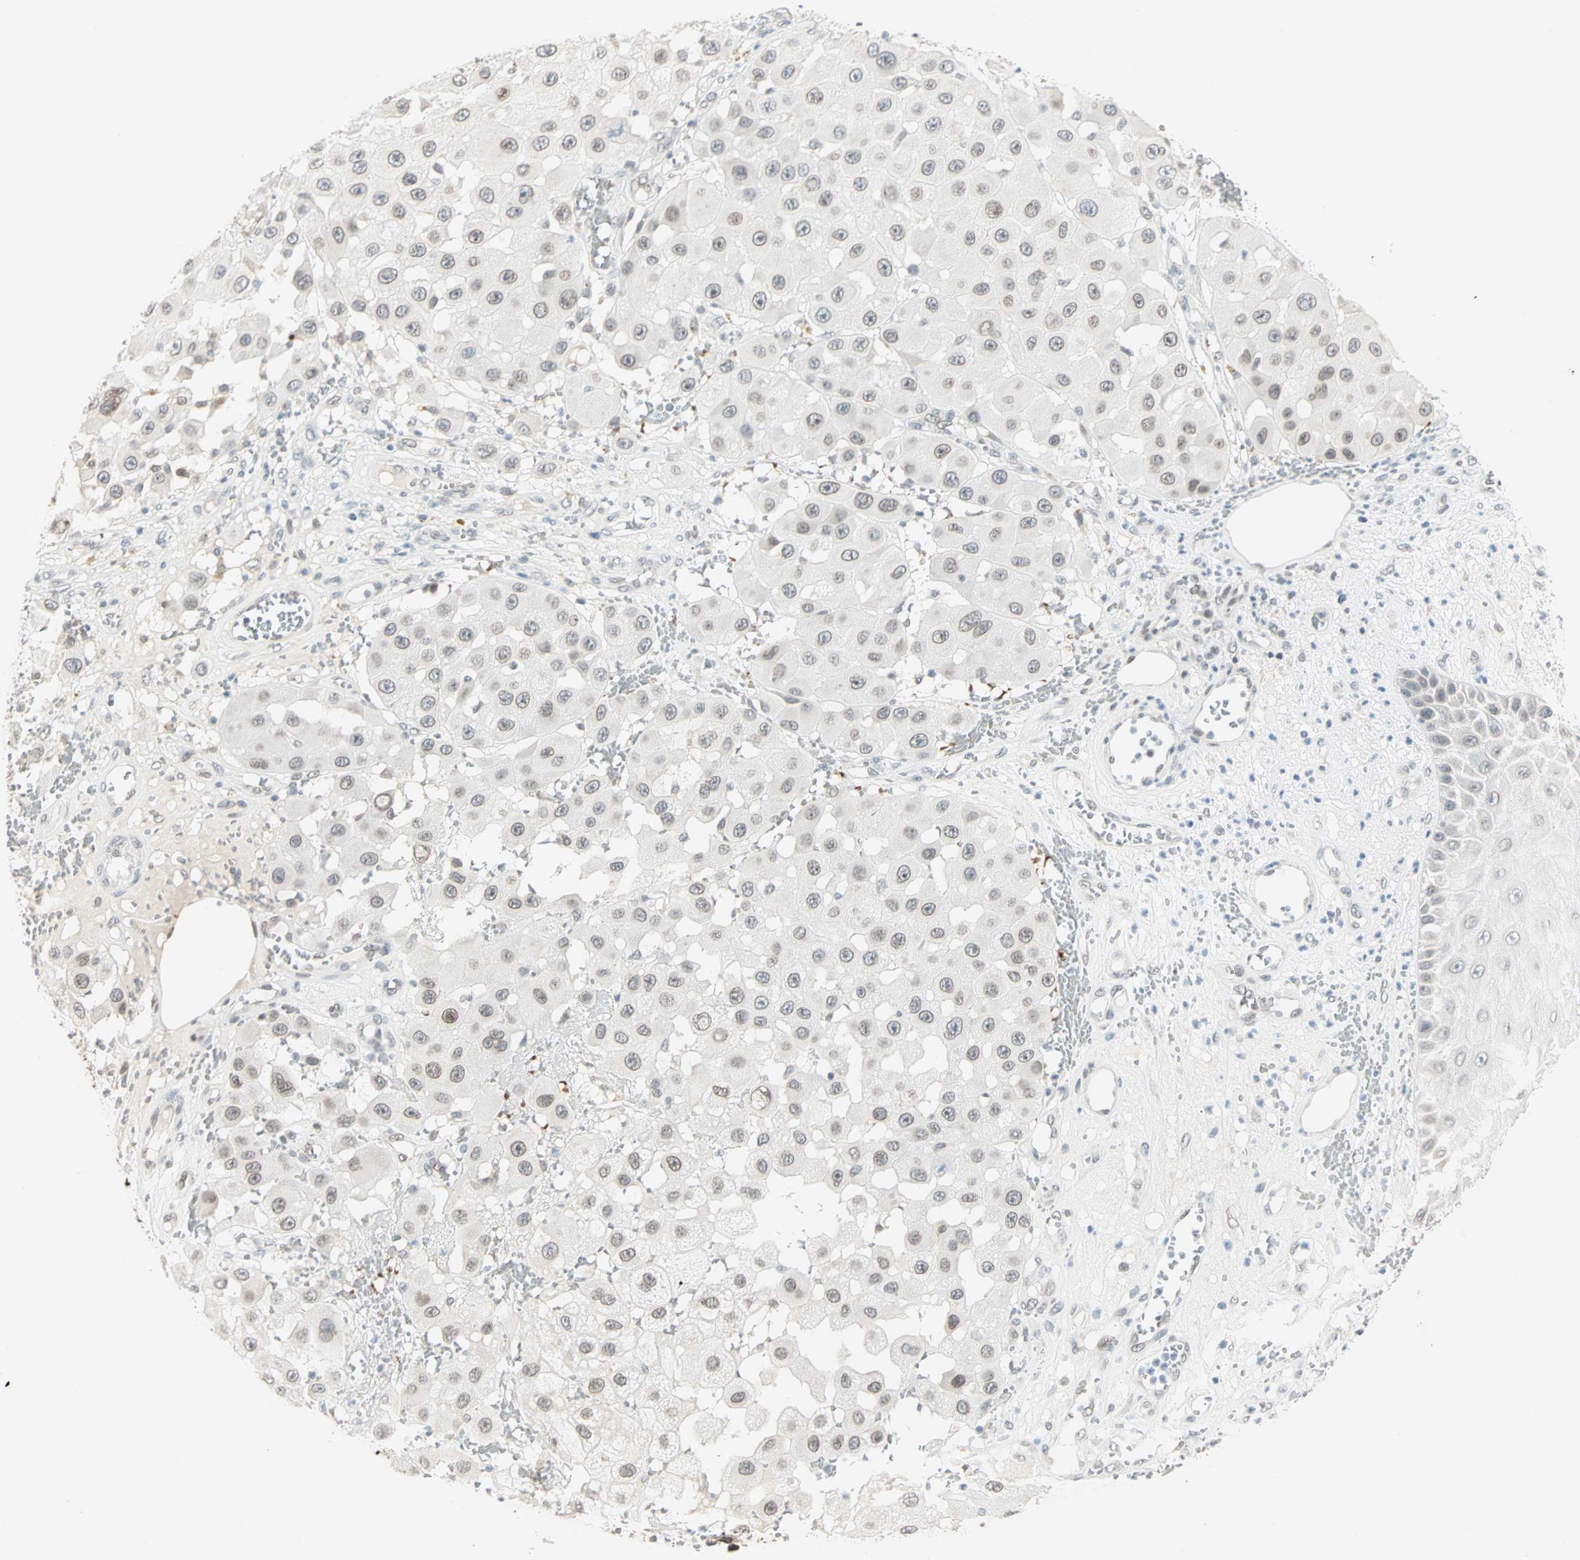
{"staining": {"intensity": "weak", "quantity": "<25%", "location": "nuclear"}, "tissue": "melanoma", "cell_type": "Tumor cells", "image_type": "cancer", "snomed": [{"axis": "morphology", "description": "Malignant melanoma, NOS"}, {"axis": "topography", "description": "Skin"}], "caption": "DAB (3,3'-diaminobenzidine) immunohistochemical staining of human melanoma displays no significant positivity in tumor cells.", "gene": "BCAN", "patient": {"sex": "female", "age": 81}}